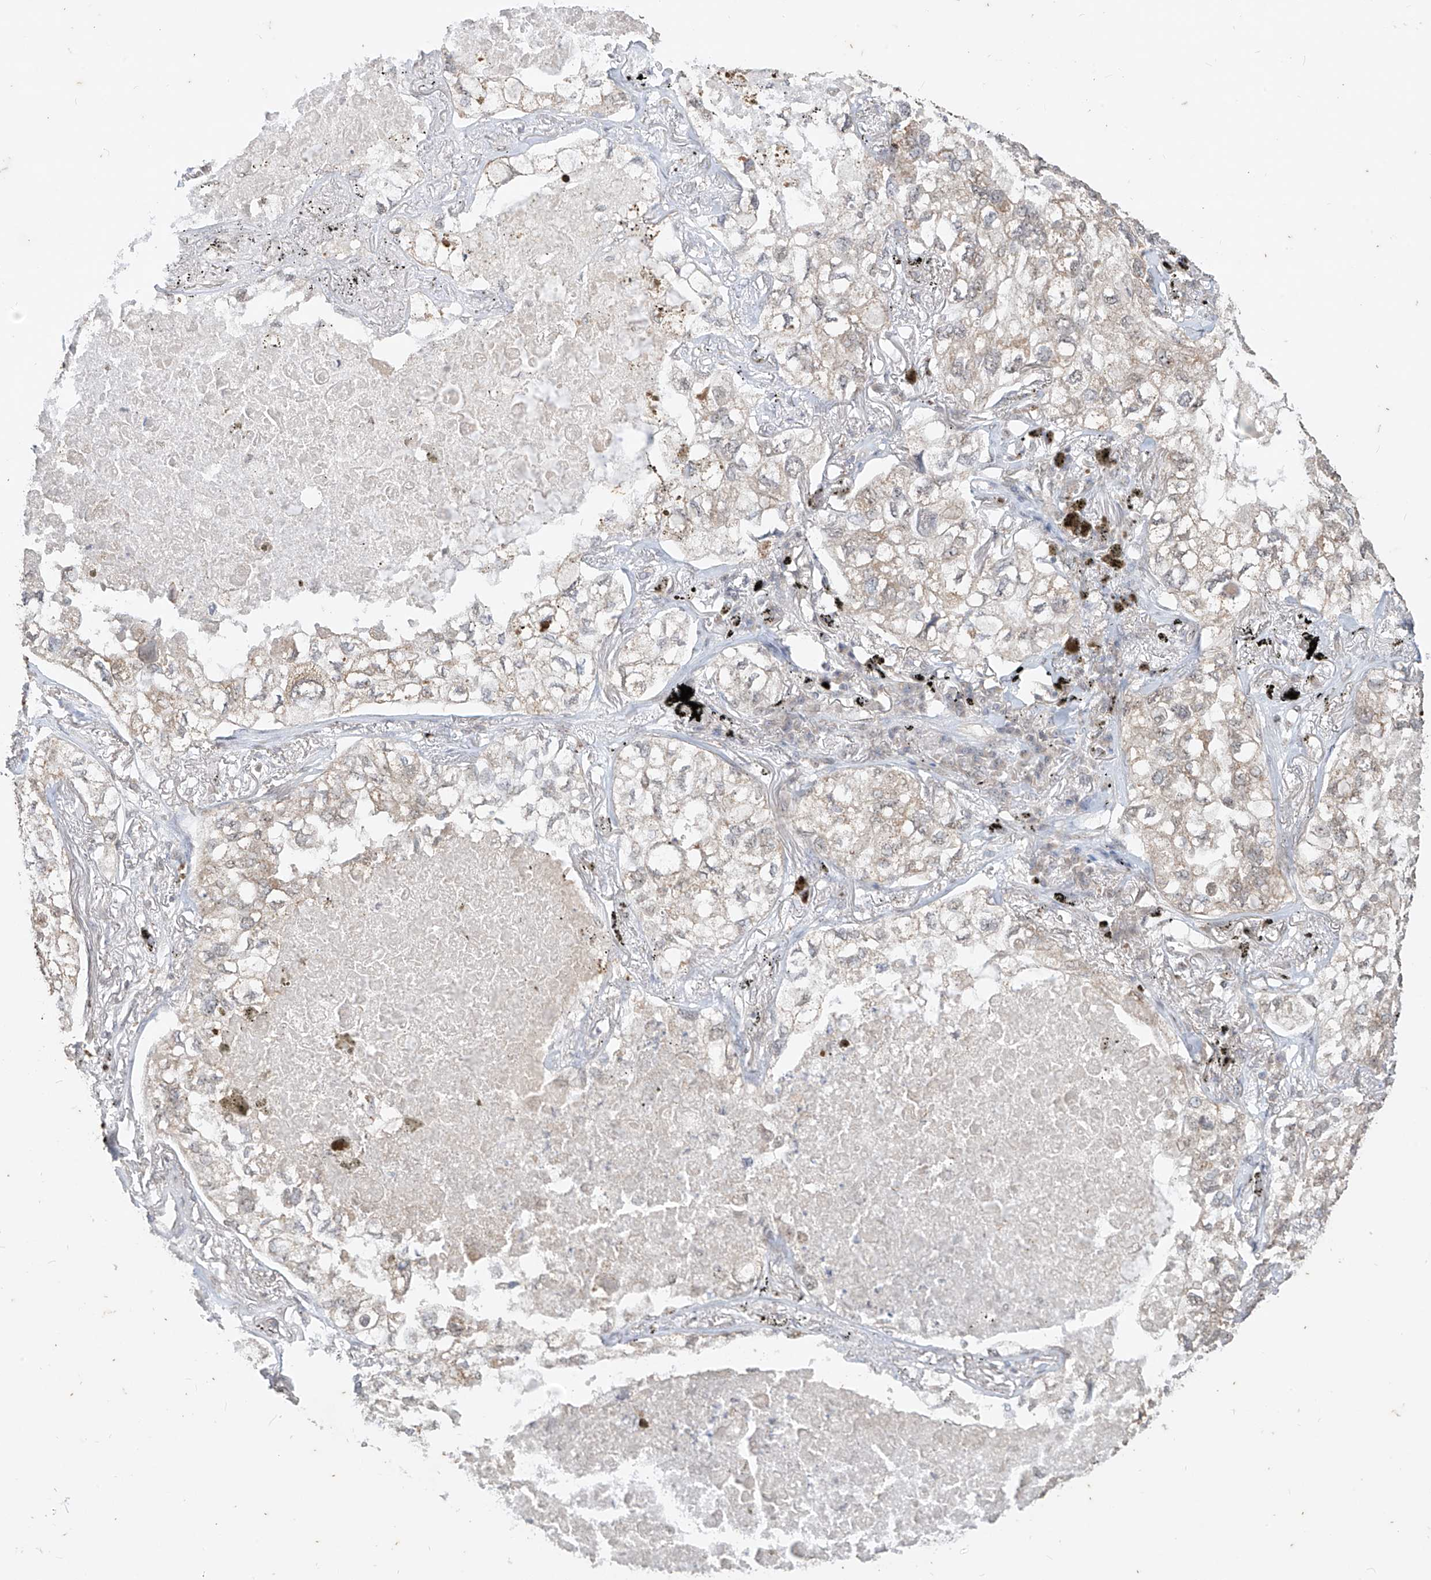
{"staining": {"intensity": "negative", "quantity": "none", "location": "none"}, "tissue": "lung cancer", "cell_type": "Tumor cells", "image_type": "cancer", "snomed": [{"axis": "morphology", "description": "Adenocarcinoma, NOS"}, {"axis": "topography", "description": "Lung"}], "caption": "A photomicrograph of lung cancer (adenocarcinoma) stained for a protein reveals no brown staining in tumor cells. (Stains: DAB (3,3'-diaminobenzidine) immunohistochemistry with hematoxylin counter stain, Microscopy: brightfield microscopy at high magnification).", "gene": "MTUS2", "patient": {"sex": "male", "age": 65}}